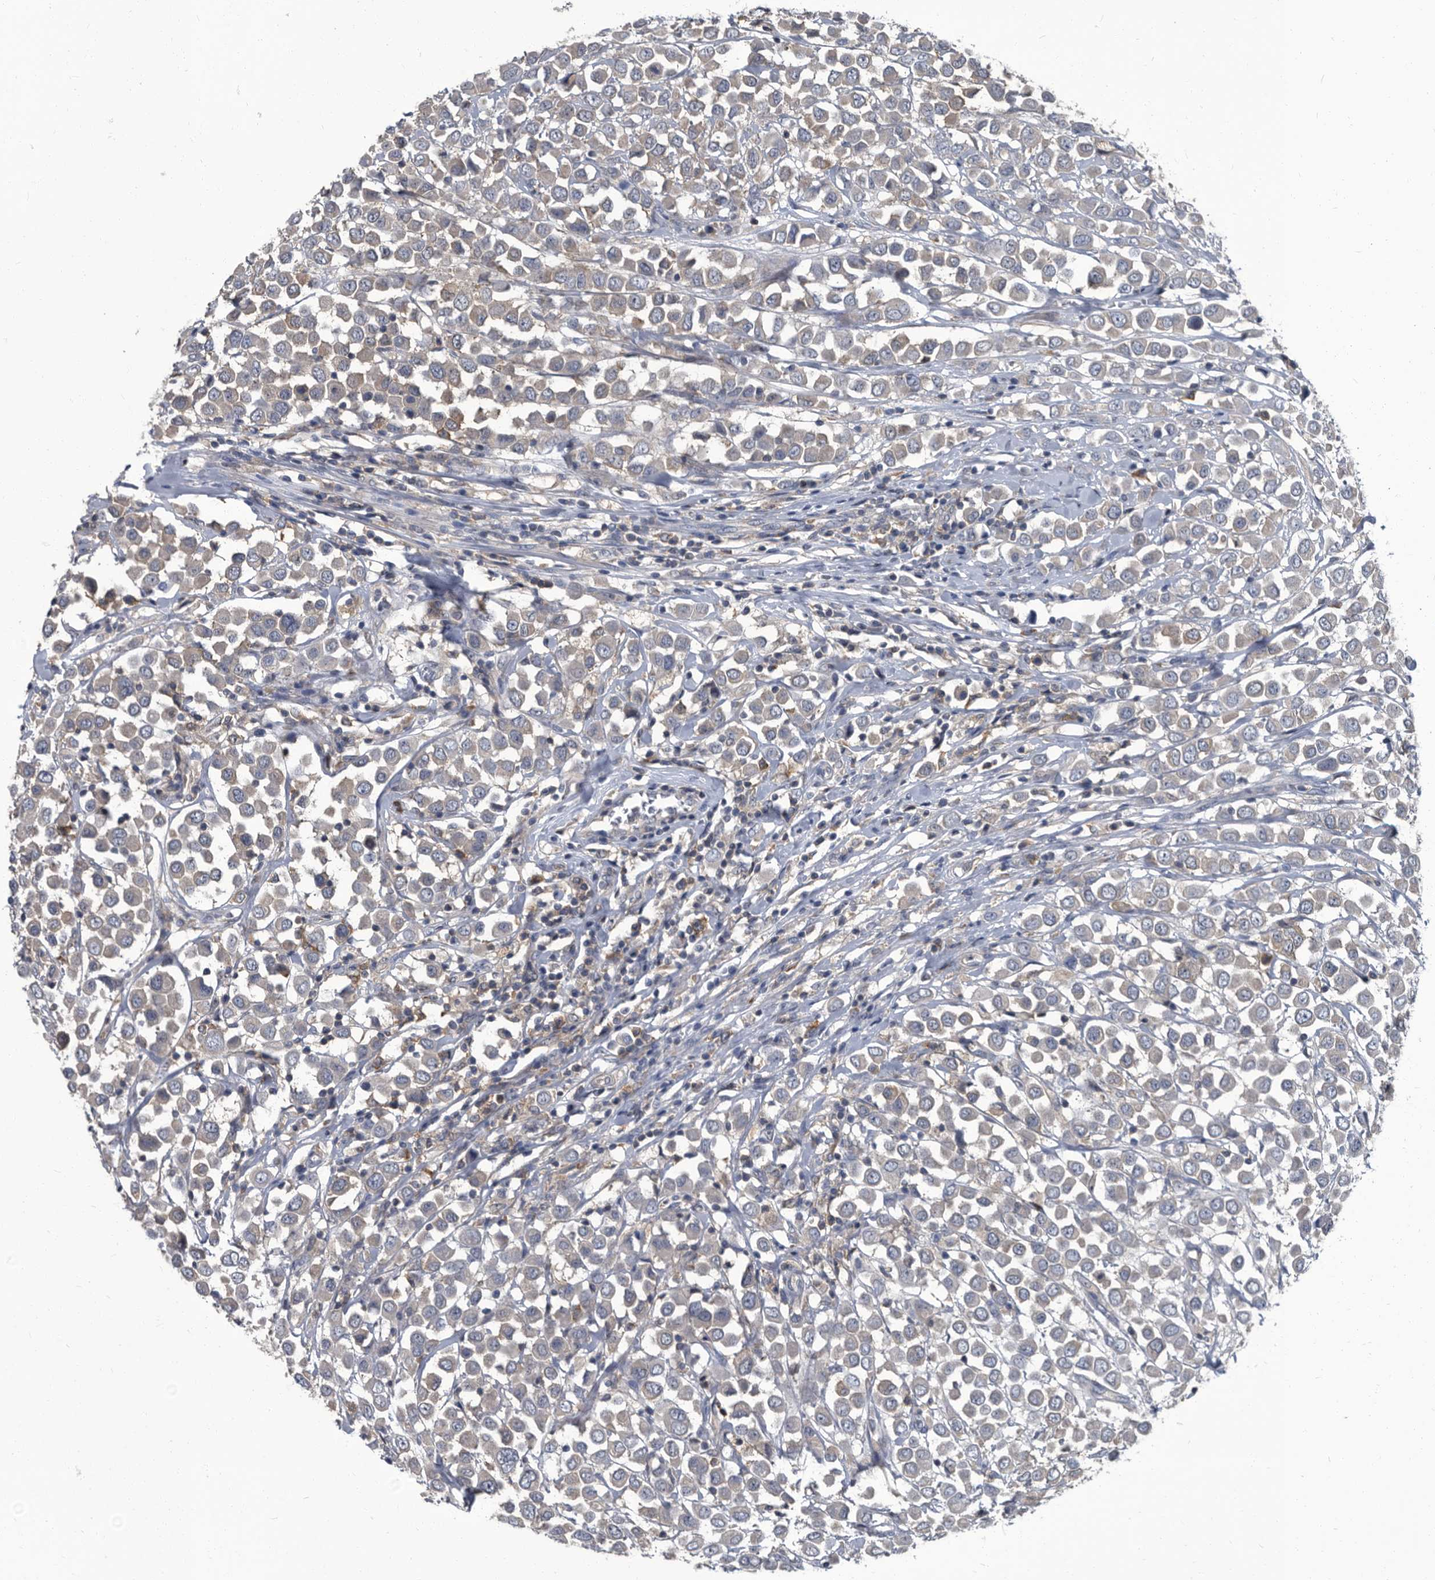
{"staining": {"intensity": "negative", "quantity": "none", "location": "none"}, "tissue": "breast cancer", "cell_type": "Tumor cells", "image_type": "cancer", "snomed": [{"axis": "morphology", "description": "Duct carcinoma"}, {"axis": "topography", "description": "Breast"}], "caption": "The immunohistochemistry histopathology image has no significant positivity in tumor cells of breast cancer (intraductal carcinoma) tissue. Nuclei are stained in blue.", "gene": "CDV3", "patient": {"sex": "female", "age": 61}}